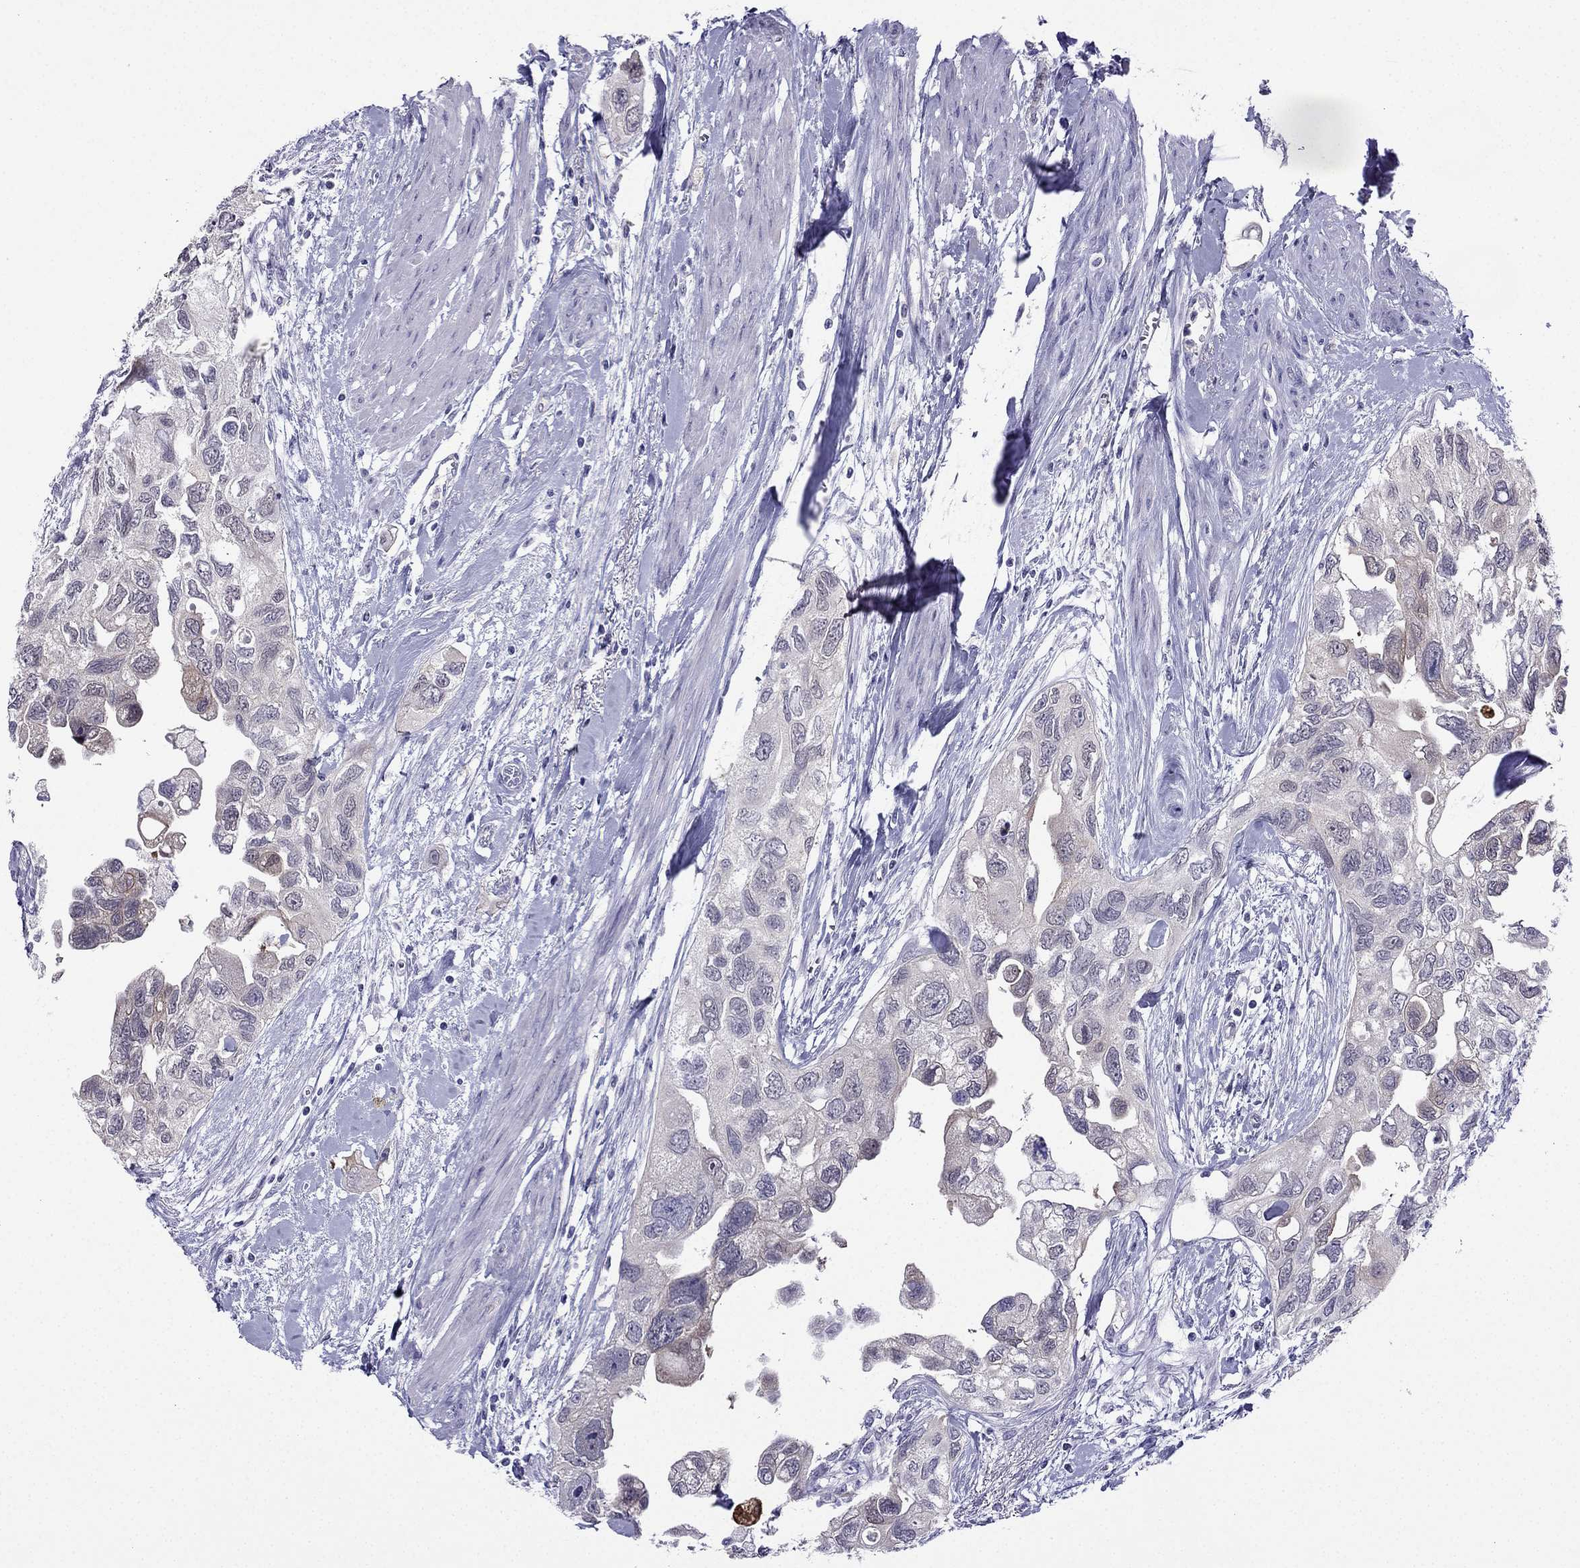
{"staining": {"intensity": "negative", "quantity": "none", "location": "none"}, "tissue": "urothelial cancer", "cell_type": "Tumor cells", "image_type": "cancer", "snomed": [{"axis": "morphology", "description": "Urothelial carcinoma, High grade"}, {"axis": "topography", "description": "Urinary bladder"}], "caption": "Tumor cells show no significant protein expression in urothelial carcinoma (high-grade). The staining was performed using DAB to visualize the protein expression in brown, while the nuclei were stained in blue with hematoxylin (Magnification: 20x).", "gene": "KCNJ10", "patient": {"sex": "male", "age": 59}}